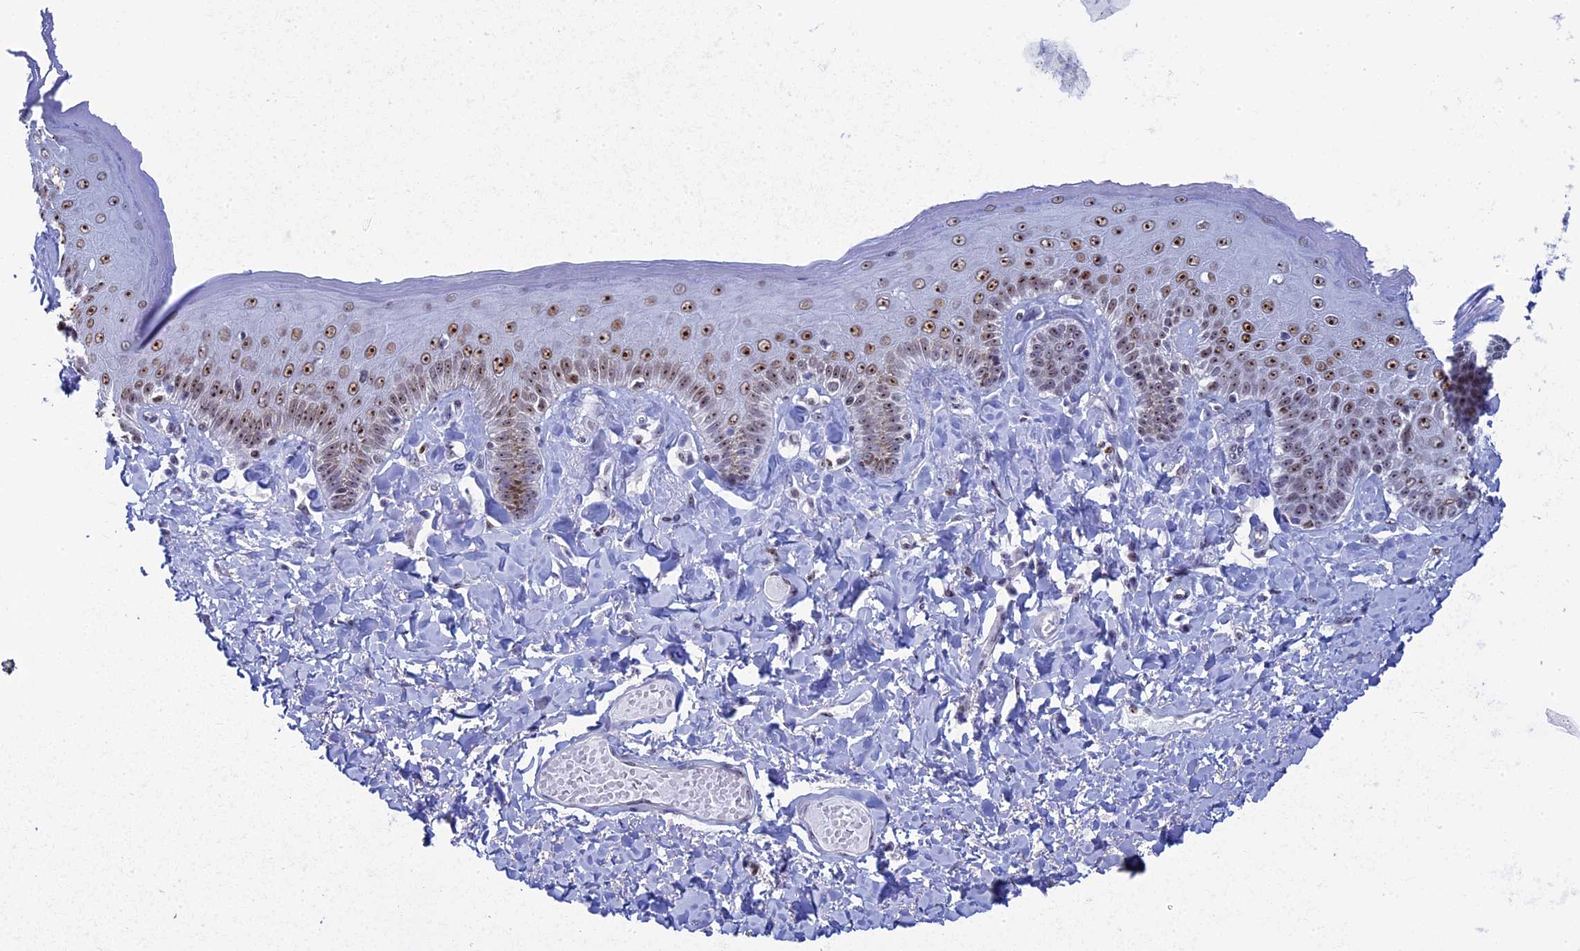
{"staining": {"intensity": "strong", "quantity": "25%-75%", "location": "nuclear"}, "tissue": "skin", "cell_type": "Epidermal cells", "image_type": "normal", "snomed": [{"axis": "morphology", "description": "Normal tissue, NOS"}, {"axis": "topography", "description": "Anal"}], "caption": "Human skin stained for a protein (brown) shows strong nuclear positive positivity in about 25%-75% of epidermal cells.", "gene": "CCDC86", "patient": {"sex": "male", "age": 69}}